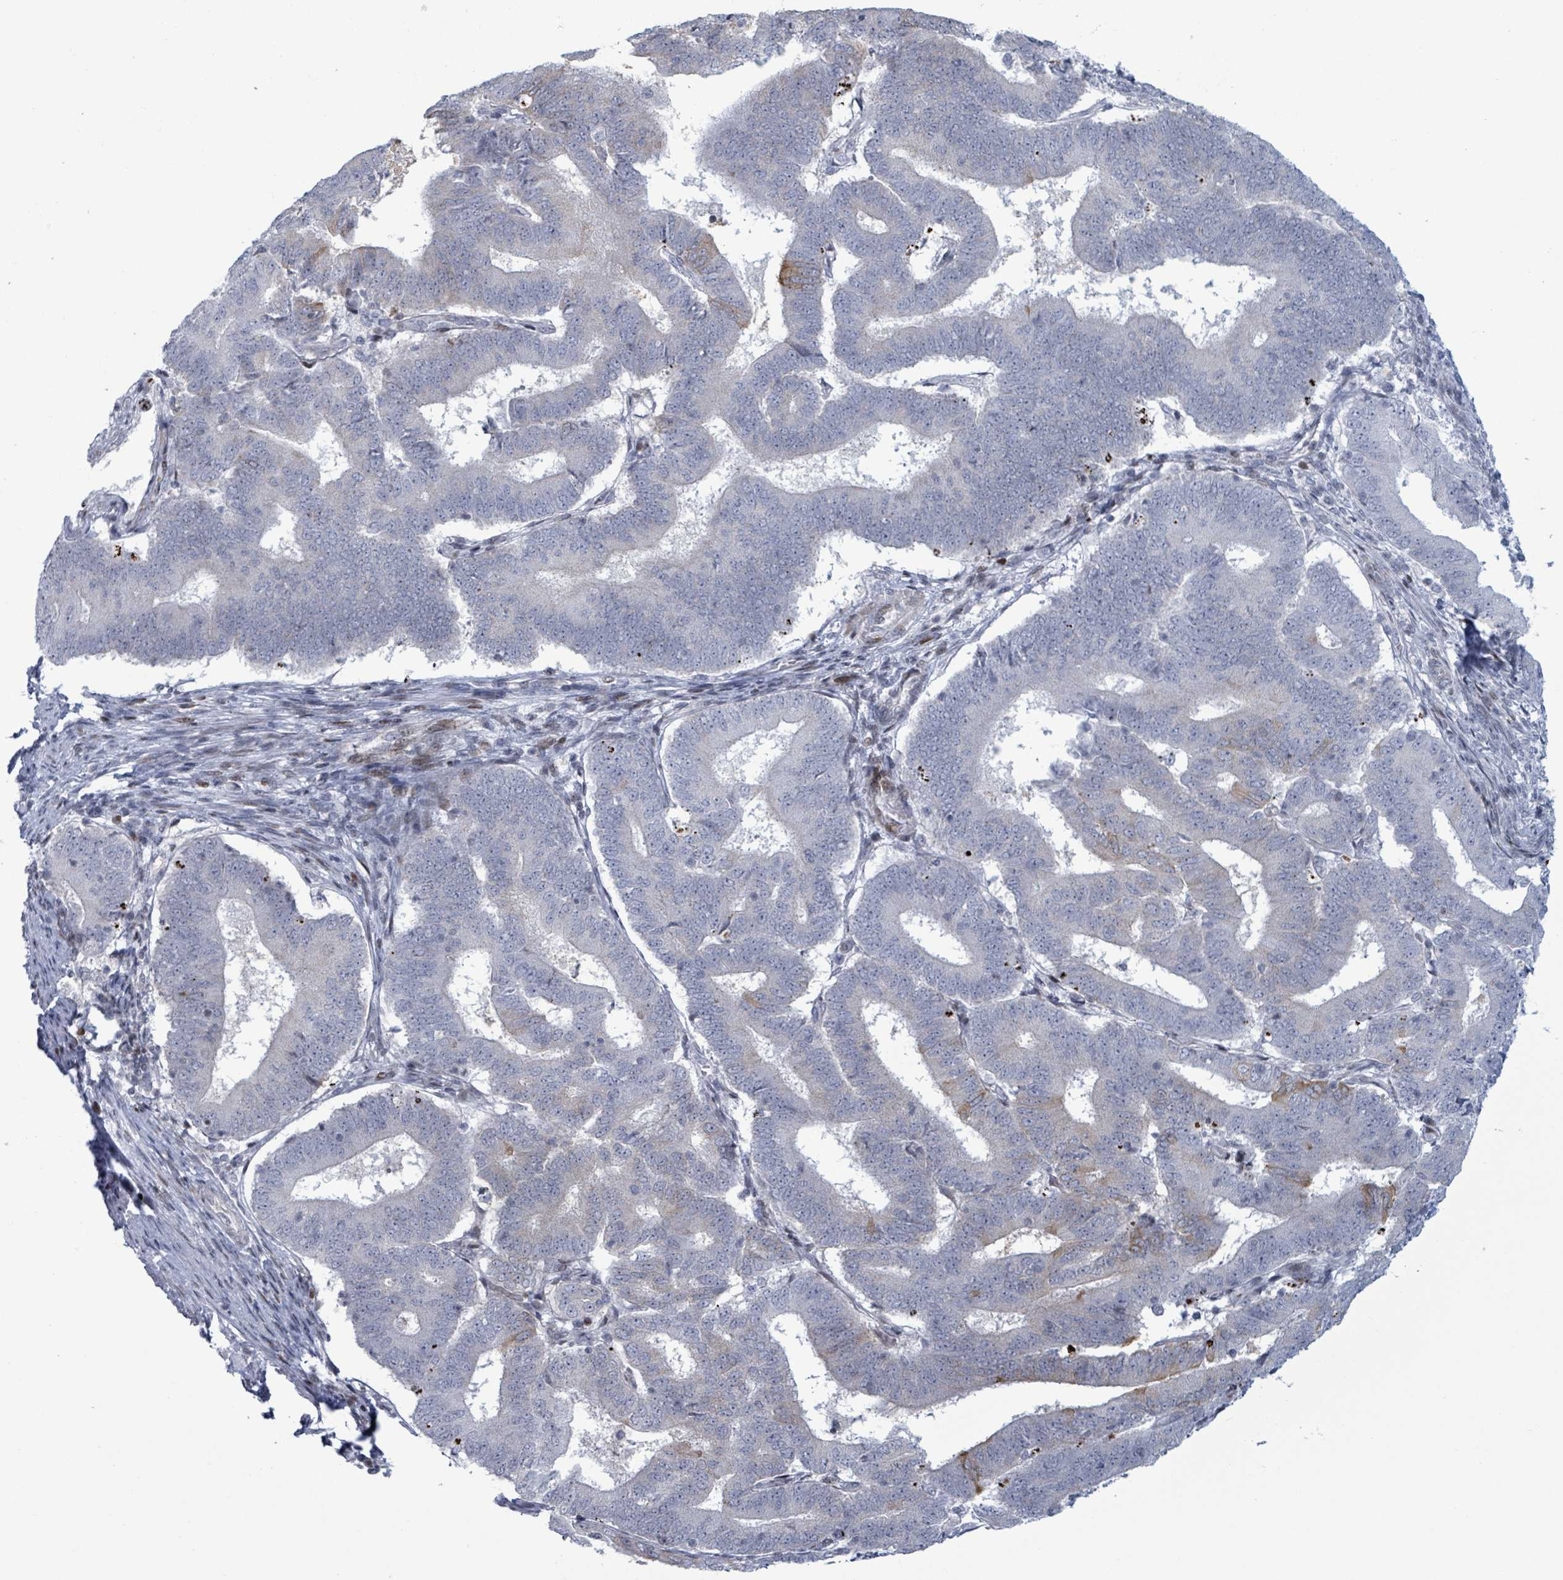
{"staining": {"intensity": "moderate", "quantity": "<25%", "location": "cytoplasmic/membranous"}, "tissue": "endometrial cancer", "cell_type": "Tumor cells", "image_type": "cancer", "snomed": [{"axis": "morphology", "description": "Adenocarcinoma, NOS"}, {"axis": "topography", "description": "Endometrium"}], "caption": "Moderate cytoplasmic/membranous expression for a protein is identified in about <25% of tumor cells of adenocarcinoma (endometrial) using immunohistochemistry (IHC).", "gene": "FNDC4", "patient": {"sex": "female", "age": 70}}